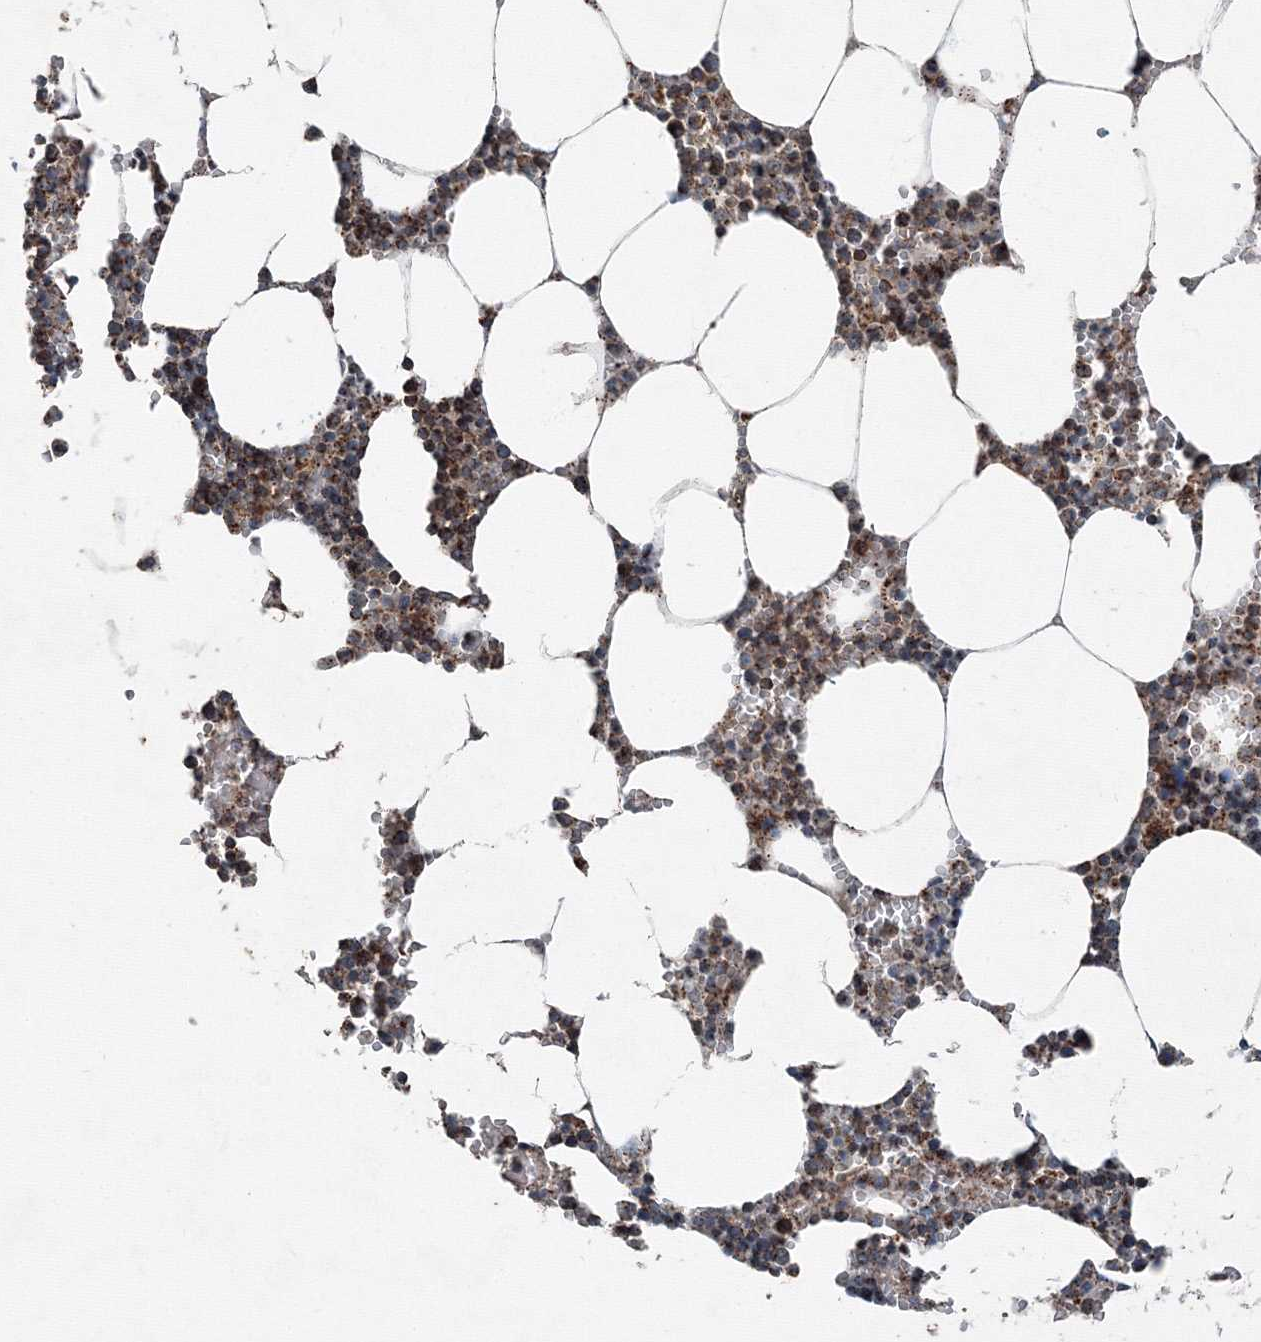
{"staining": {"intensity": "weak", "quantity": "25%-75%", "location": "cytoplasmic/membranous"}, "tissue": "bone marrow", "cell_type": "Hematopoietic cells", "image_type": "normal", "snomed": [{"axis": "morphology", "description": "Normal tissue, NOS"}, {"axis": "topography", "description": "Bone marrow"}], "caption": "This micrograph demonstrates immunohistochemistry (IHC) staining of unremarkable human bone marrow, with low weak cytoplasmic/membranous staining in approximately 25%-75% of hematopoietic cells.", "gene": "AASDH", "patient": {"sex": "male", "age": 70}}